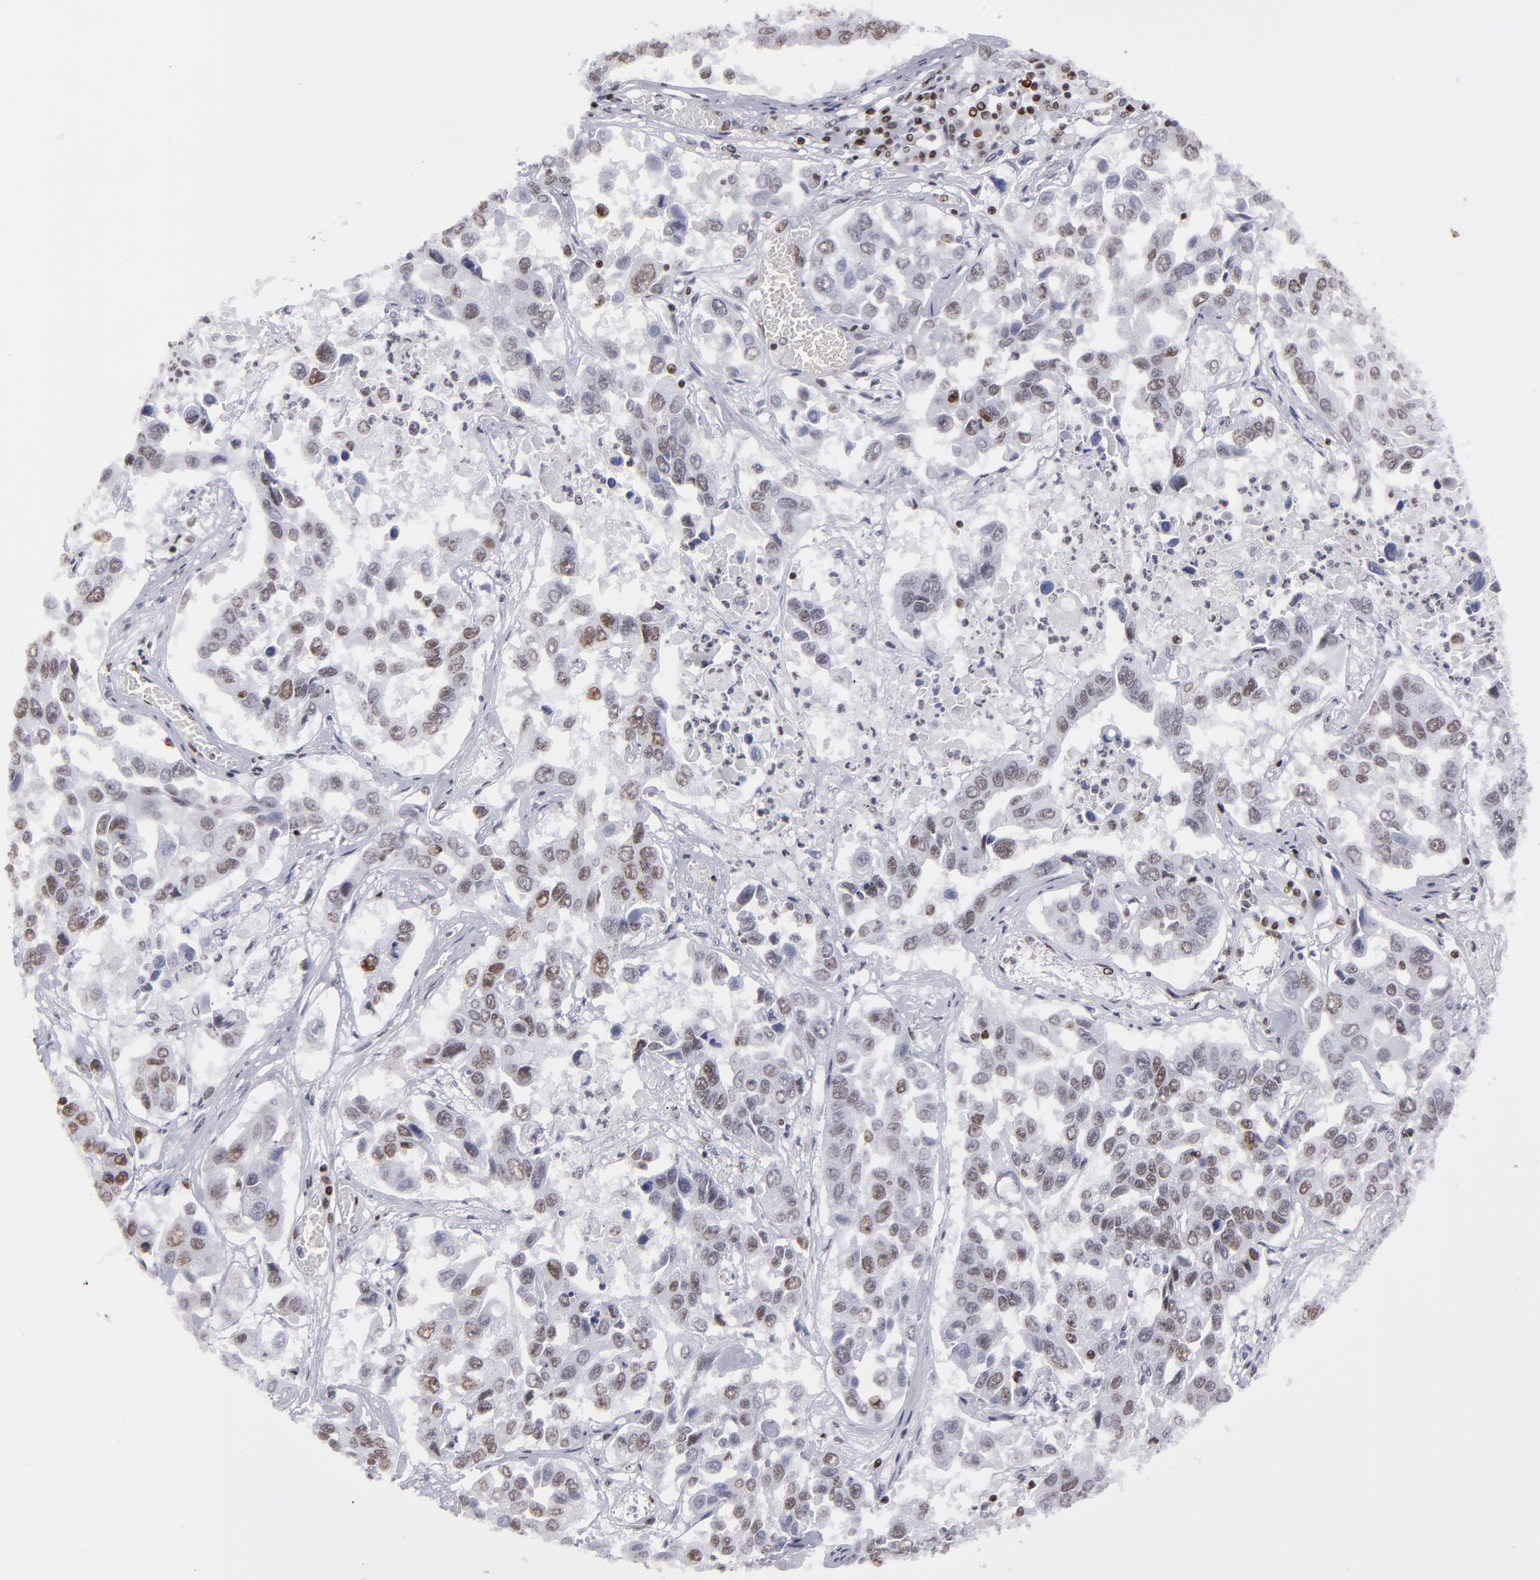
{"staining": {"intensity": "strong", "quantity": "25%-75%", "location": "nuclear"}, "tissue": "lung cancer", "cell_type": "Tumor cells", "image_type": "cancer", "snomed": [{"axis": "morphology", "description": "Squamous cell carcinoma, NOS"}, {"axis": "topography", "description": "Lung"}], "caption": "Lung cancer stained with immunohistochemistry exhibits strong nuclear staining in about 25%-75% of tumor cells.", "gene": "TERF2", "patient": {"sex": "male", "age": 71}}